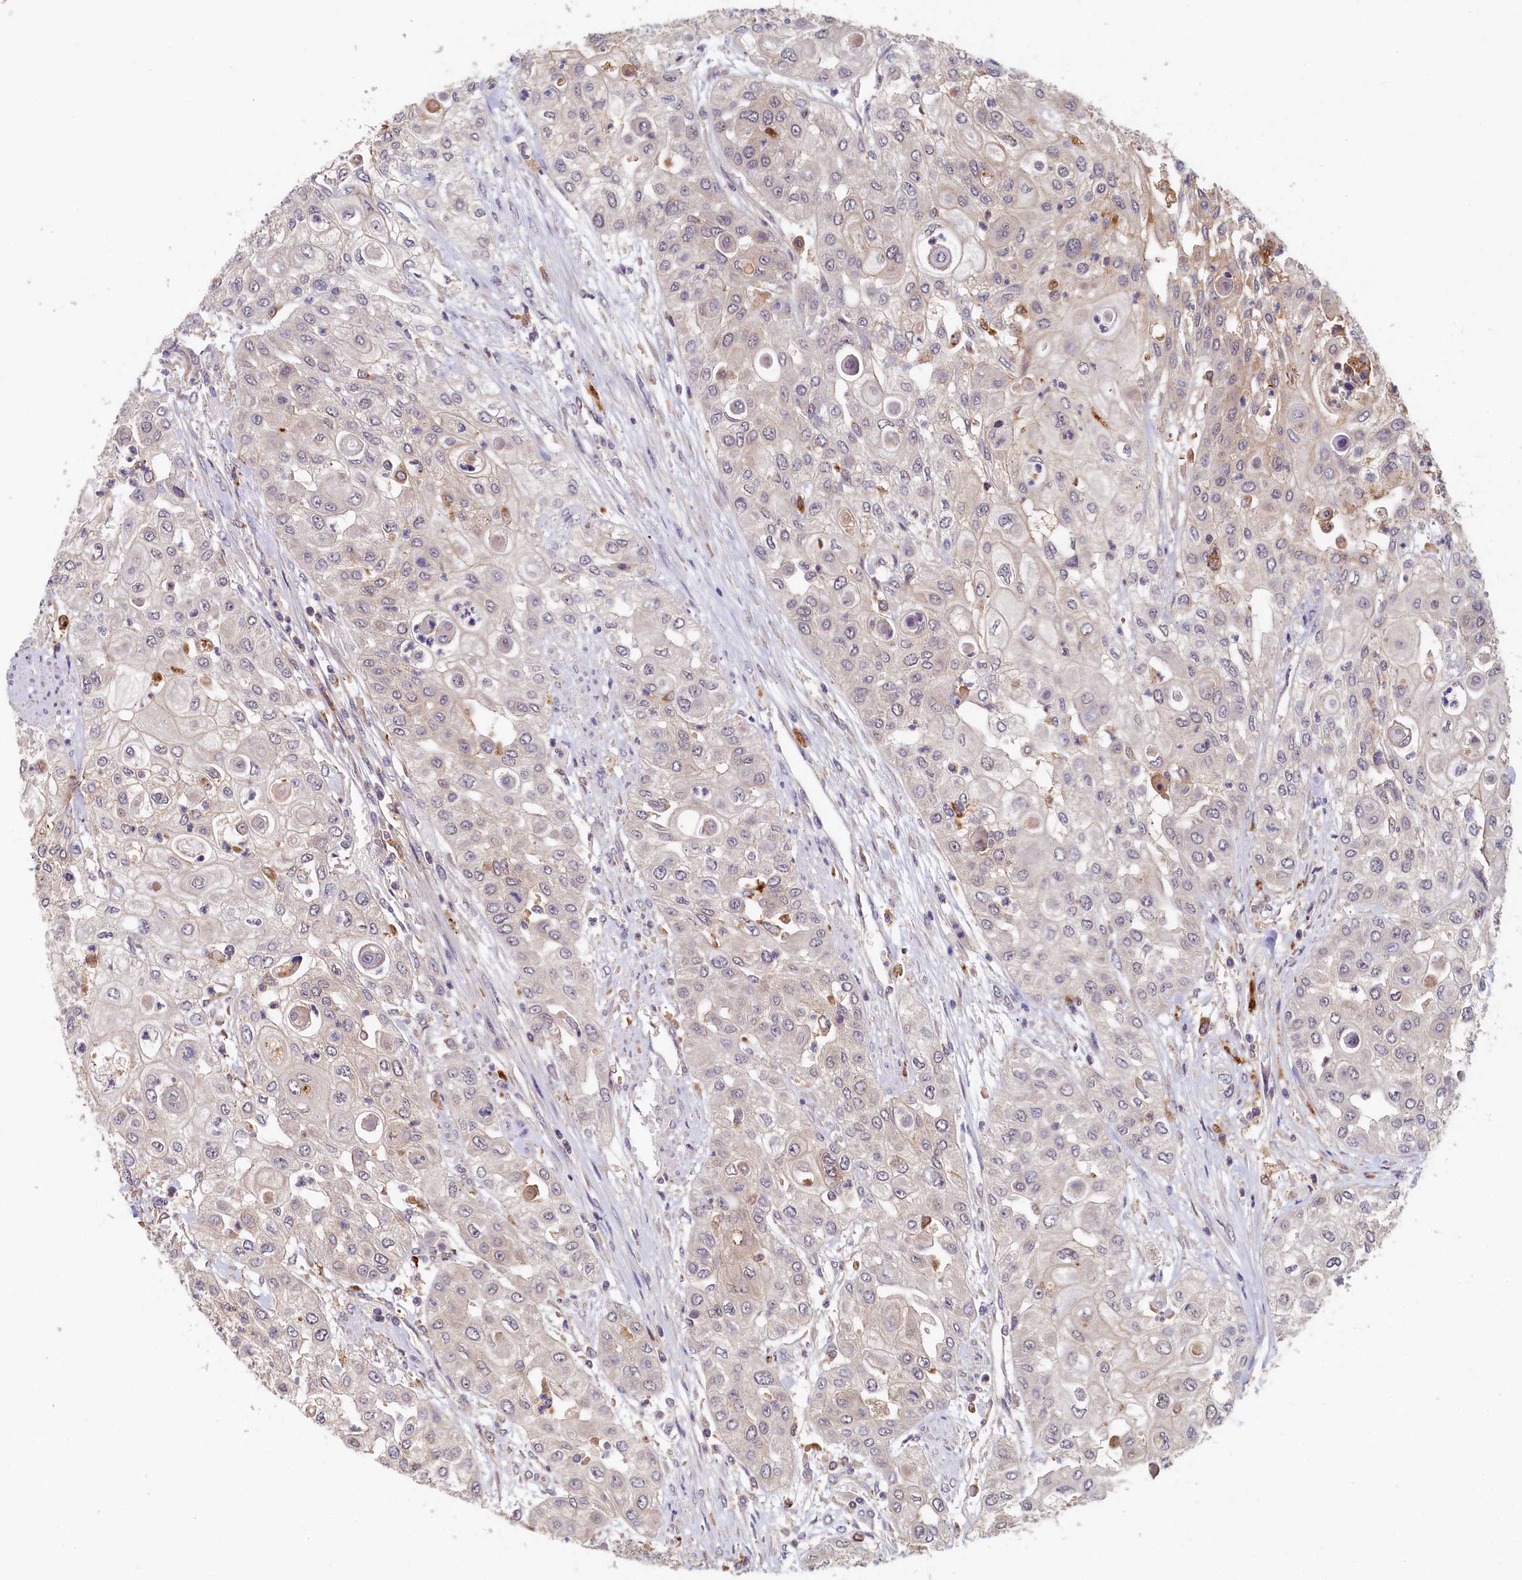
{"staining": {"intensity": "negative", "quantity": "none", "location": "none"}, "tissue": "urothelial cancer", "cell_type": "Tumor cells", "image_type": "cancer", "snomed": [{"axis": "morphology", "description": "Urothelial carcinoma, High grade"}, {"axis": "topography", "description": "Urinary bladder"}], "caption": "Tumor cells show no significant protein expression in high-grade urothelial carcinoma.", "gene": "NUBP2", "patient": {"sex": "female", "age": 79}}